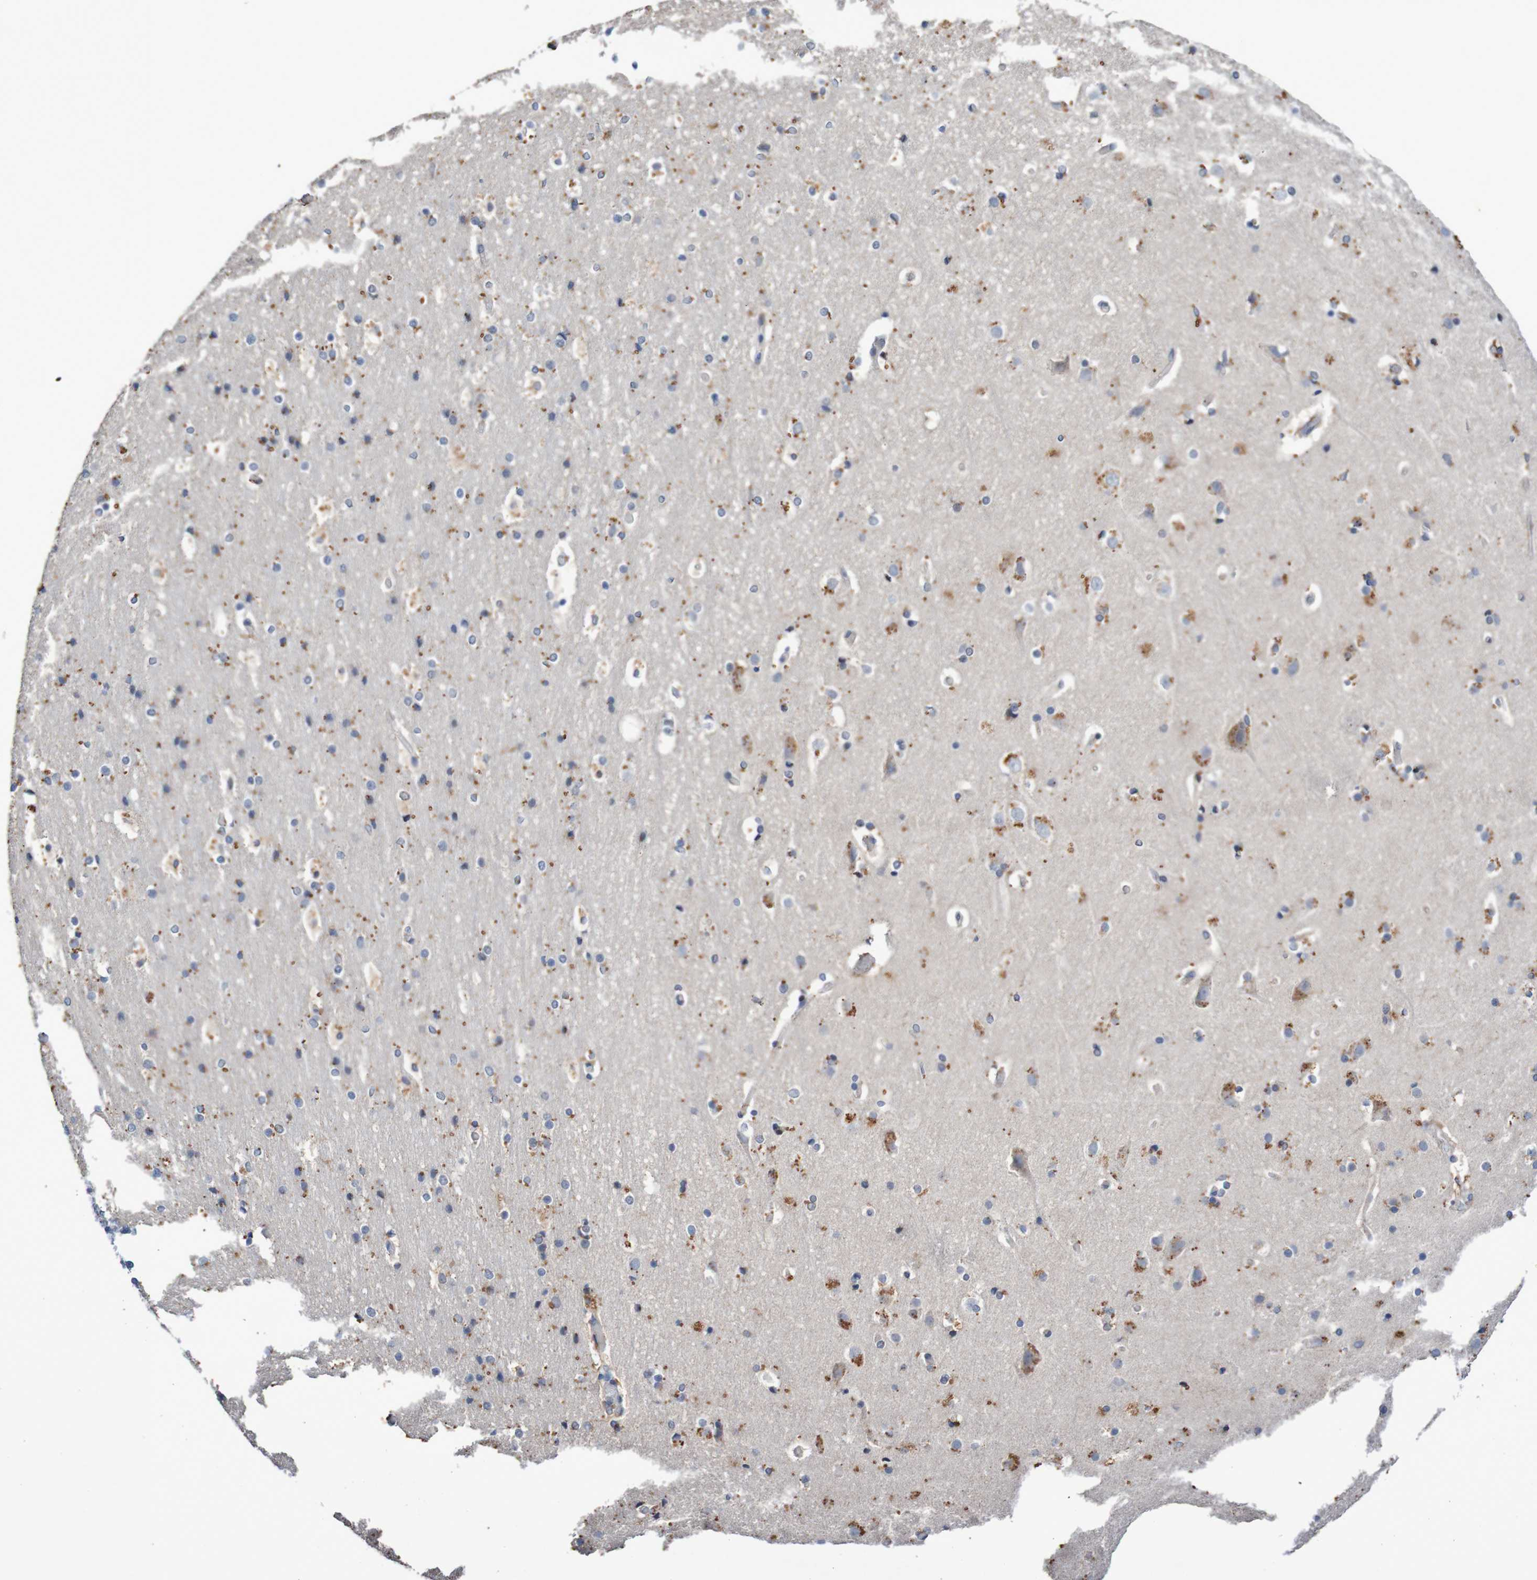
{"staining": {"intensity": "moderate", "quantity": "<25%", "location": "cytoplasmic/membranous"}, "tissue": "cerebral cortex", "cell_type": "Endothelial cells", "image_type": "normal", "snomed": [{"axis": "morphology", "description": "Normal tissue, NOS"}, {"axis": "topography", "description": "Cerebral cortex"}], "caption": "Cerebral cortex stained with DAB (3,3'-diaminobenzidine) immunohistochemistry reveals low levels of moderate cytoplasmic/membranous expression in about <25% of endothelial cells. The protein is shown in brown color, while the nuclei are stained blue.", "gene": "FBP1", "patient": {"sex": "male", "age": 57}}